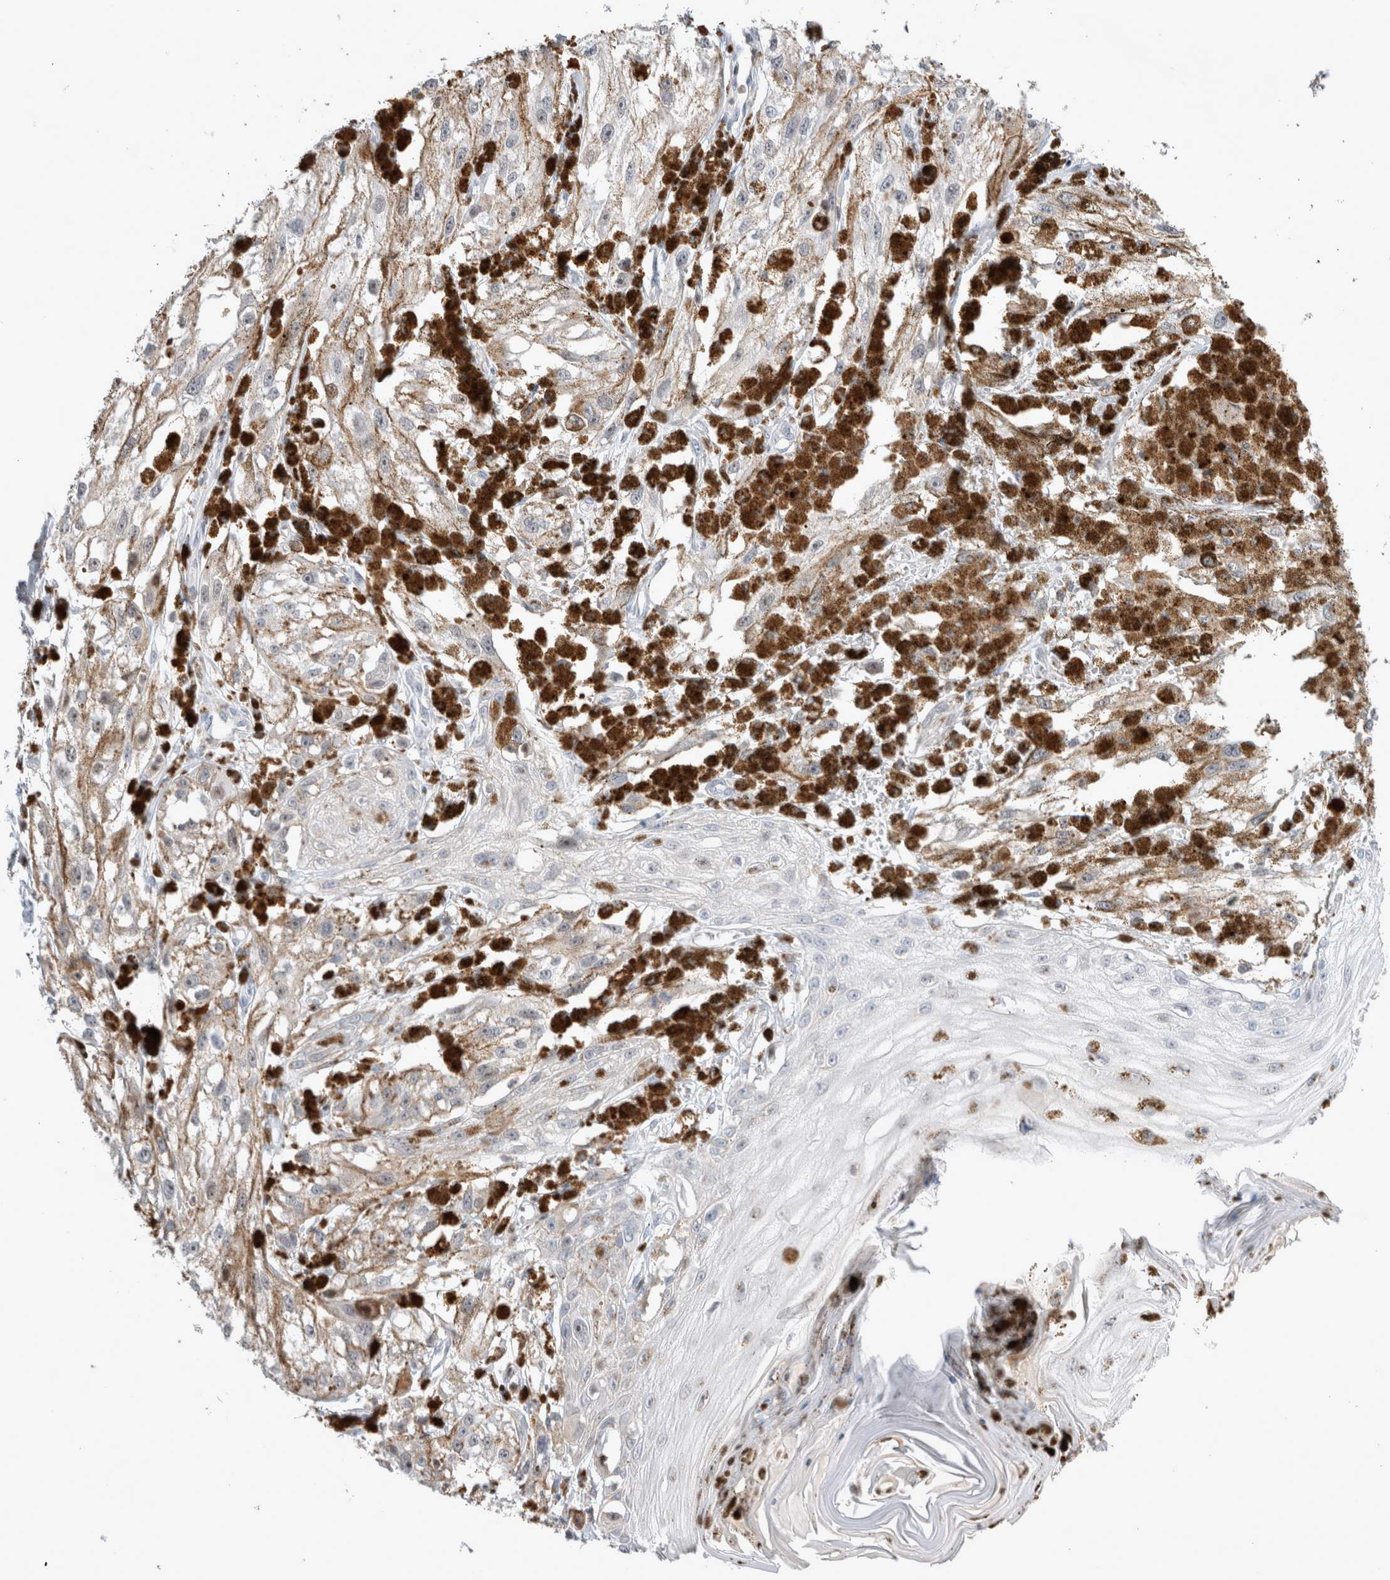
{"staining": {"intensity": "weak", "quantity": ">75%", "location": "cytoplasmic/membranous"}, "tissue": "melanoma", "cell_type": "Tumor cells", "image_type": "cancer", "snomed": [{"axis": "morphology", "description": "Malignant melanoma, NOS"}, {"axis": "topography", "description": "Skin"}], "caption": "Protein staining of malignant melanoma tissue exhibits weak cytoplasmic/membranous expression in approximately >75% of tumor cells. The protein is stained brown, and the nuclei are stained in blue (DAB IHC with brightfield microscopy, high magnification).", "gene": "AGMAT", "patient": {"sex": "male", "age": 88}}